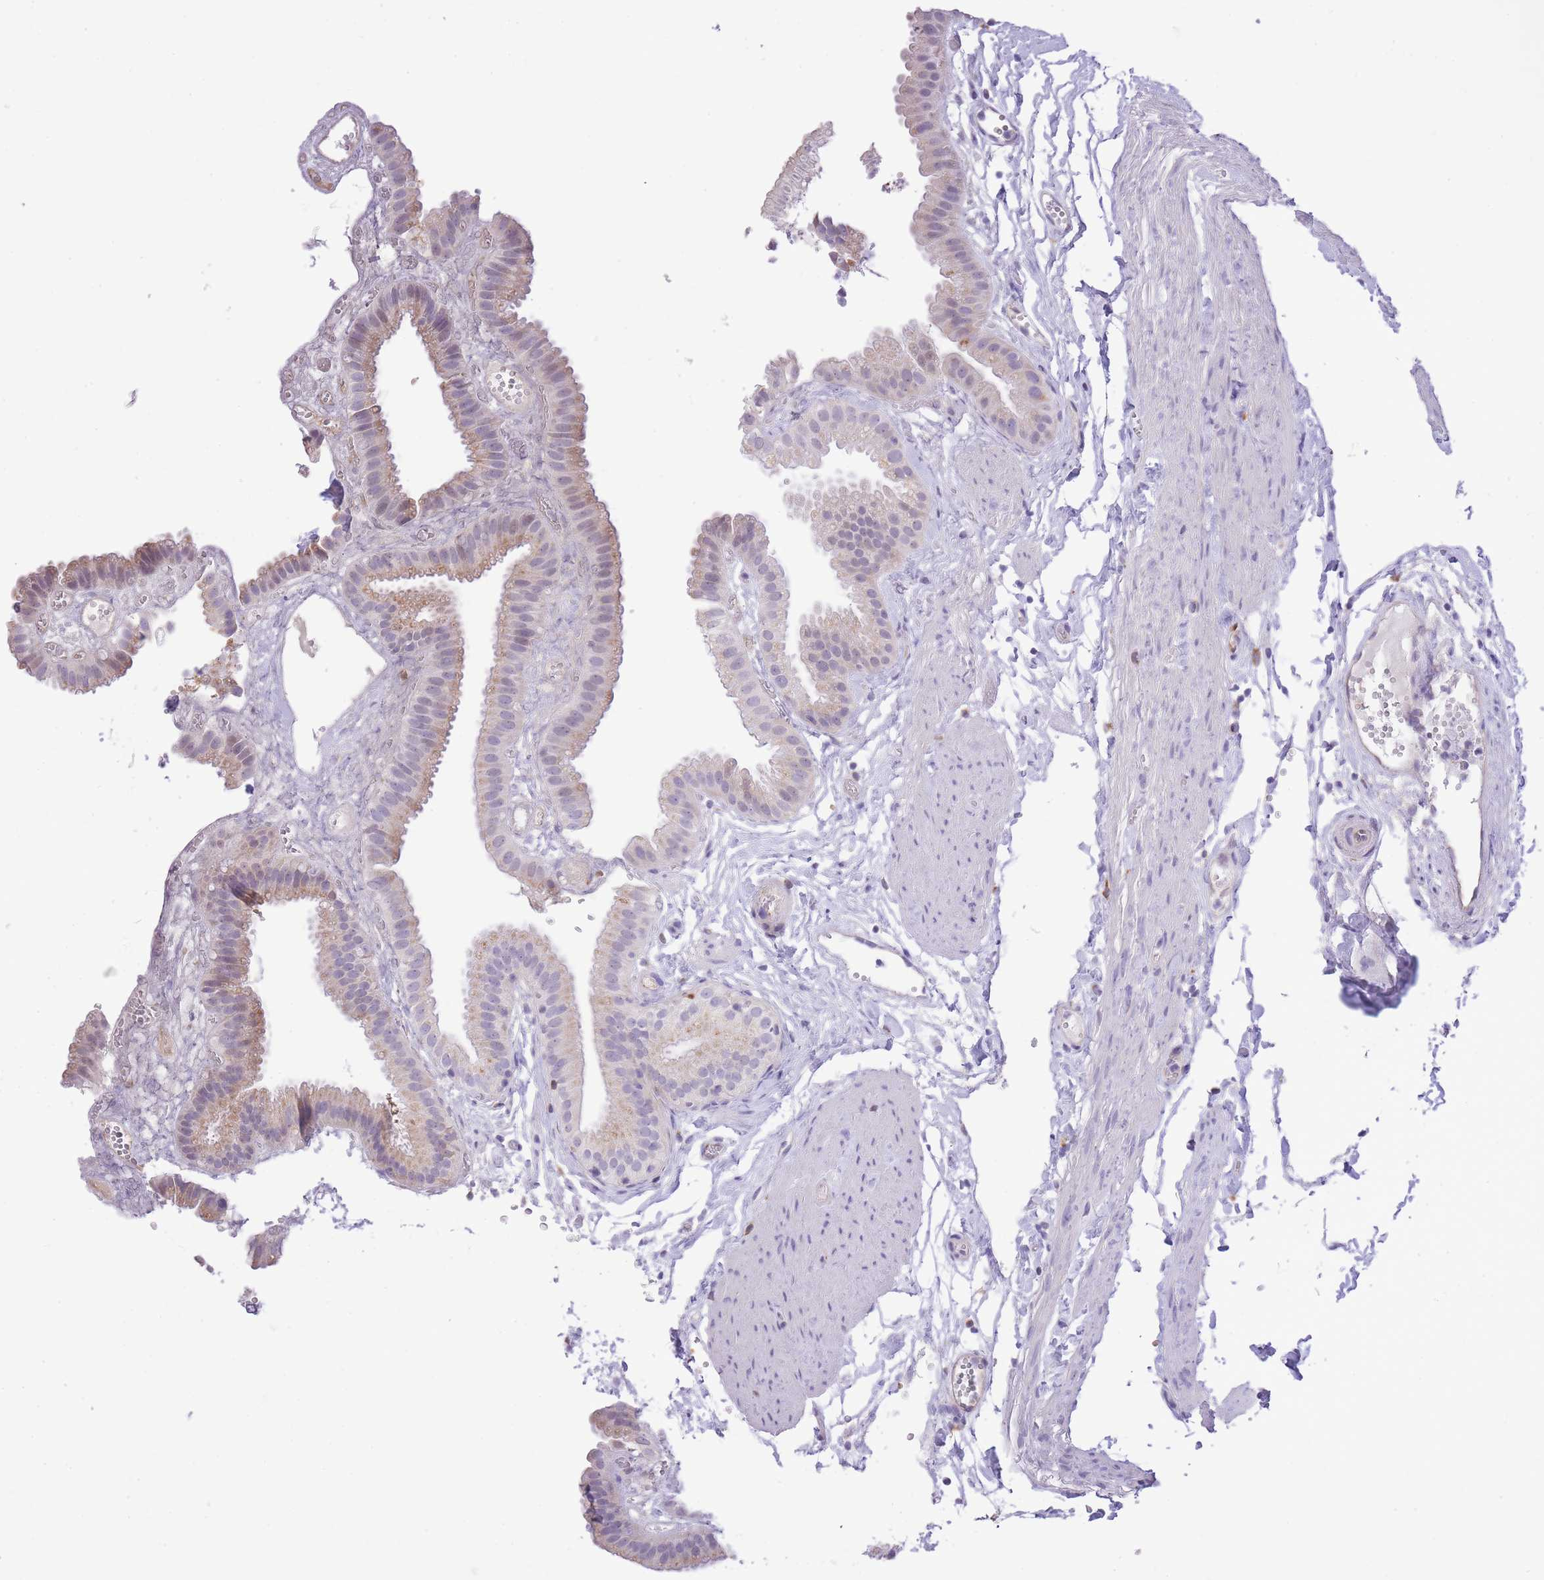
{"staining": {"intensity": "weak", "quantity": "25%-75%", "location": "cytoplasmic/membranous"}, "tissue": "gallbladder", "cell_type": "Glandular cells", "image_type": "normal", "snomed": [{"axis": "morphology", "description": "Normal tissue, NOS"}, {"axis": "topography", "description": "Gallbladder"}], "caption": "Glandular cells demonstrate weak cytoplasmic/membranous expression in about 25%-75% of cells in normal gallbladder.", "gene": "MEIOSIN", "patient": {"sex": "female", "age": 61}}